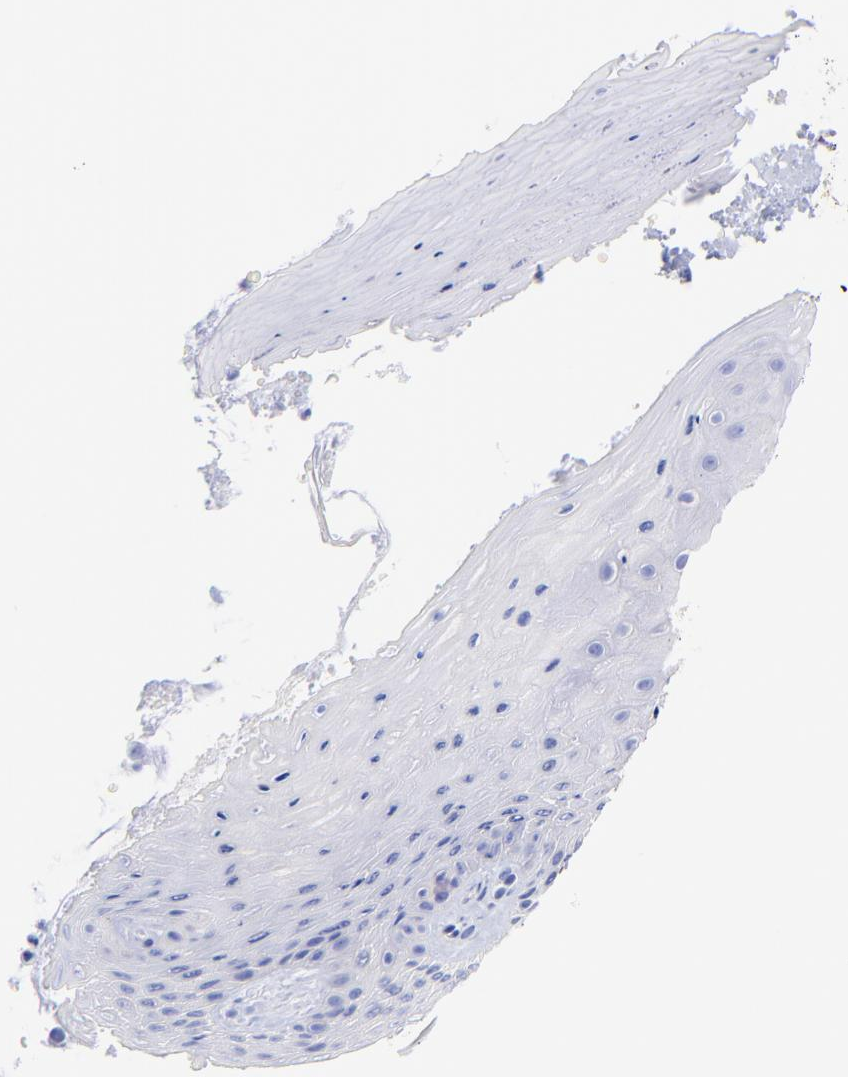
{"staining": {"intensity": "weak", "quantity": "25%-75%", "location": "cytoplasmic/membranous"}, "tissue": "cervix", "cell_type": "Glandular cells", "image_type": "normal", "snomed": [{"axis": "morphology", "description": "Normal tissue, NOS"}, {"axis": "topography", "description": "Cervix"}], "caption": "Cervix stained with a brown dye reveals weak cytoplasmic/membranous positive staining in approximately 25%-75% of glandular cells.", "gene": "GPHN", "patient": {"sex": "female", "age": 55}}